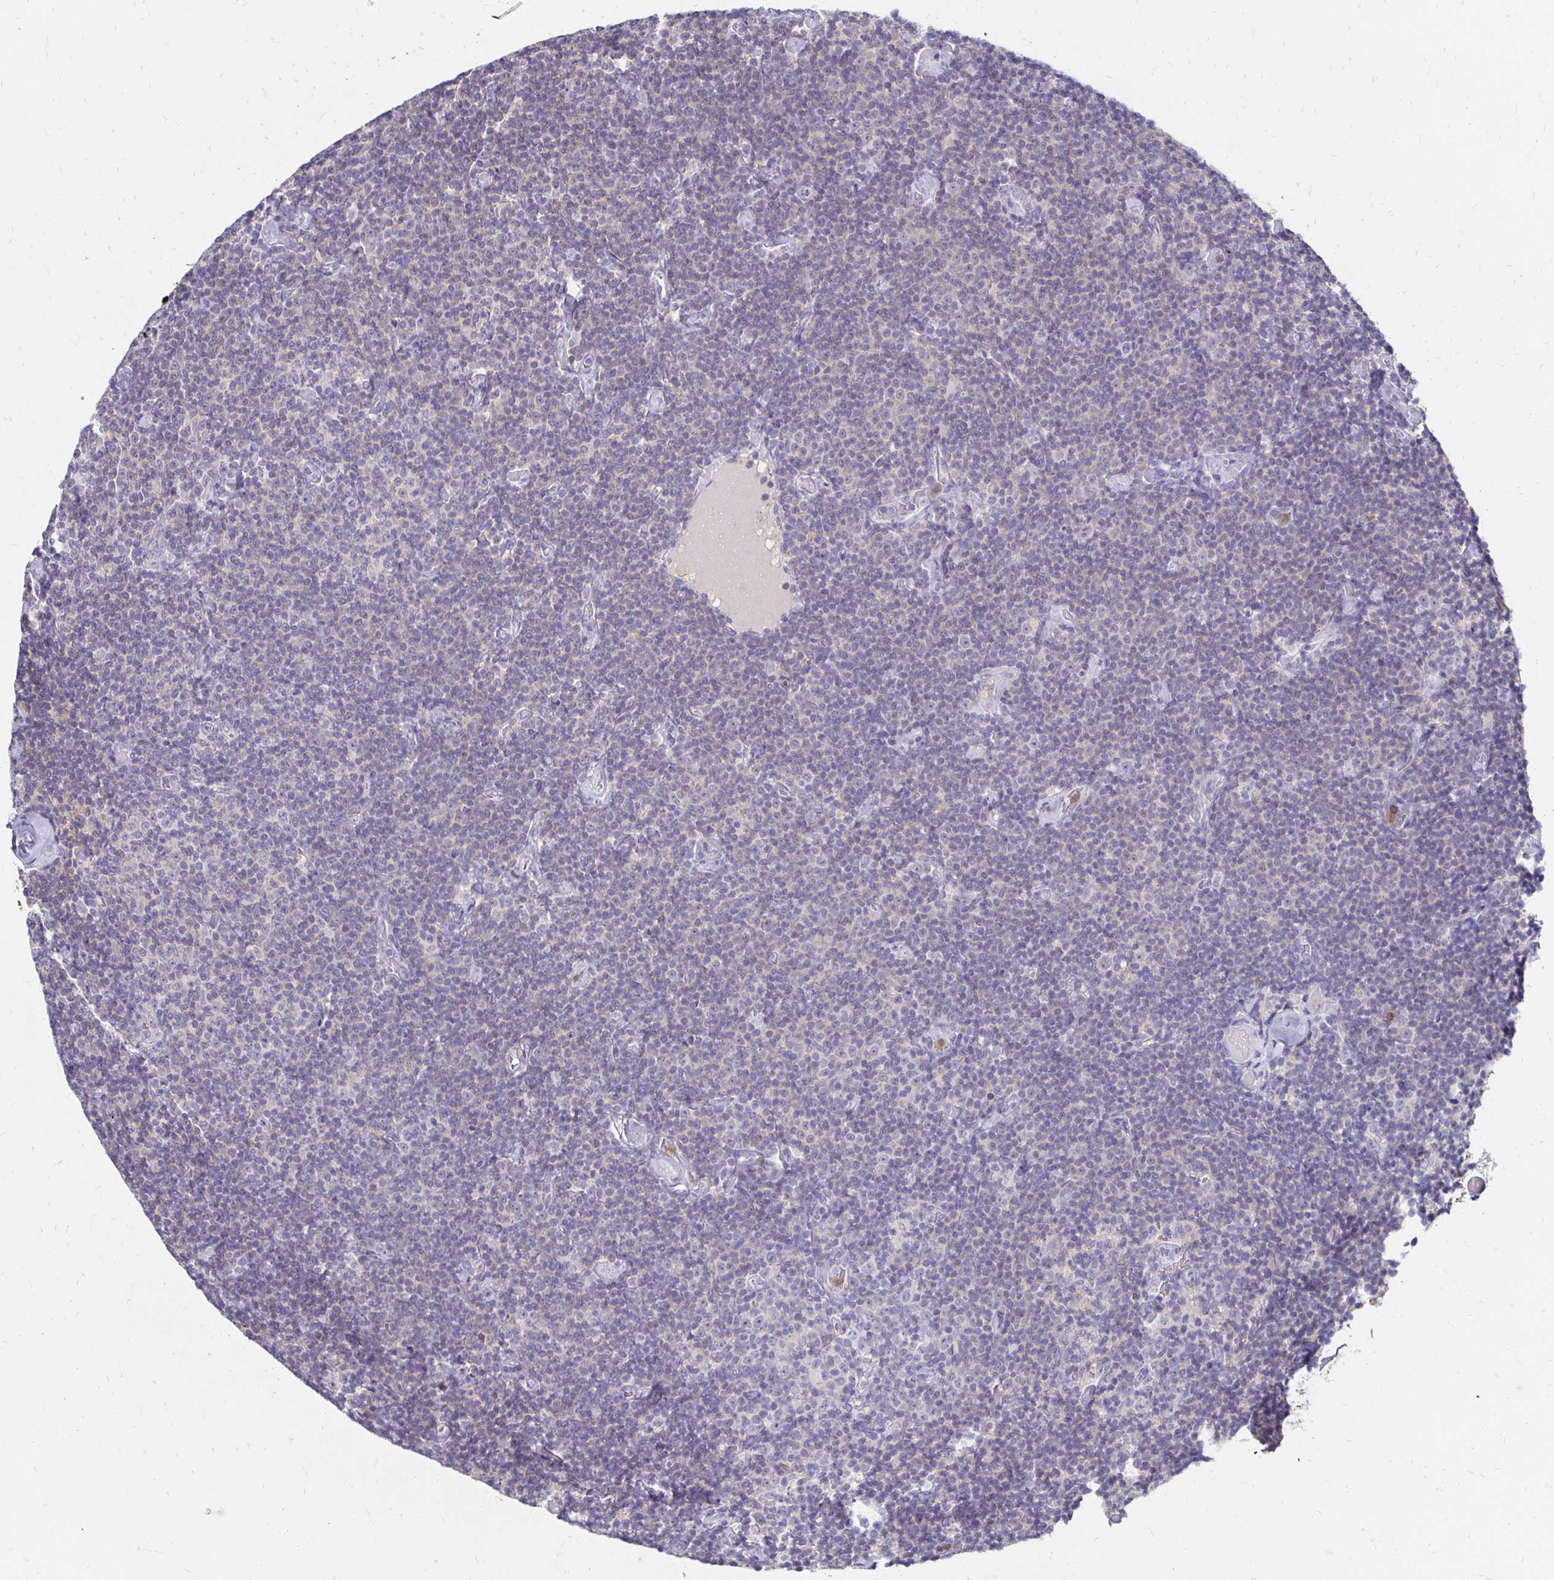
{"staining": {"intensity": "negative", "quantity": "none", "location": "none"}, "tissue": "lymphoma", "cell_type": "Tumor cells", "image_type": "cancer", "snomed": [{"axis": "morphology", "description": "Malignant lymphoma, non-Hodgkin's type, Low grade"}, {"axis": "topography", "description": "Lymph node"}], "caption": "Tumor cells are negative for protein expression in human lymphoma.", "gene": "GK2", "patient": {"sex": "male", "age": 81}}